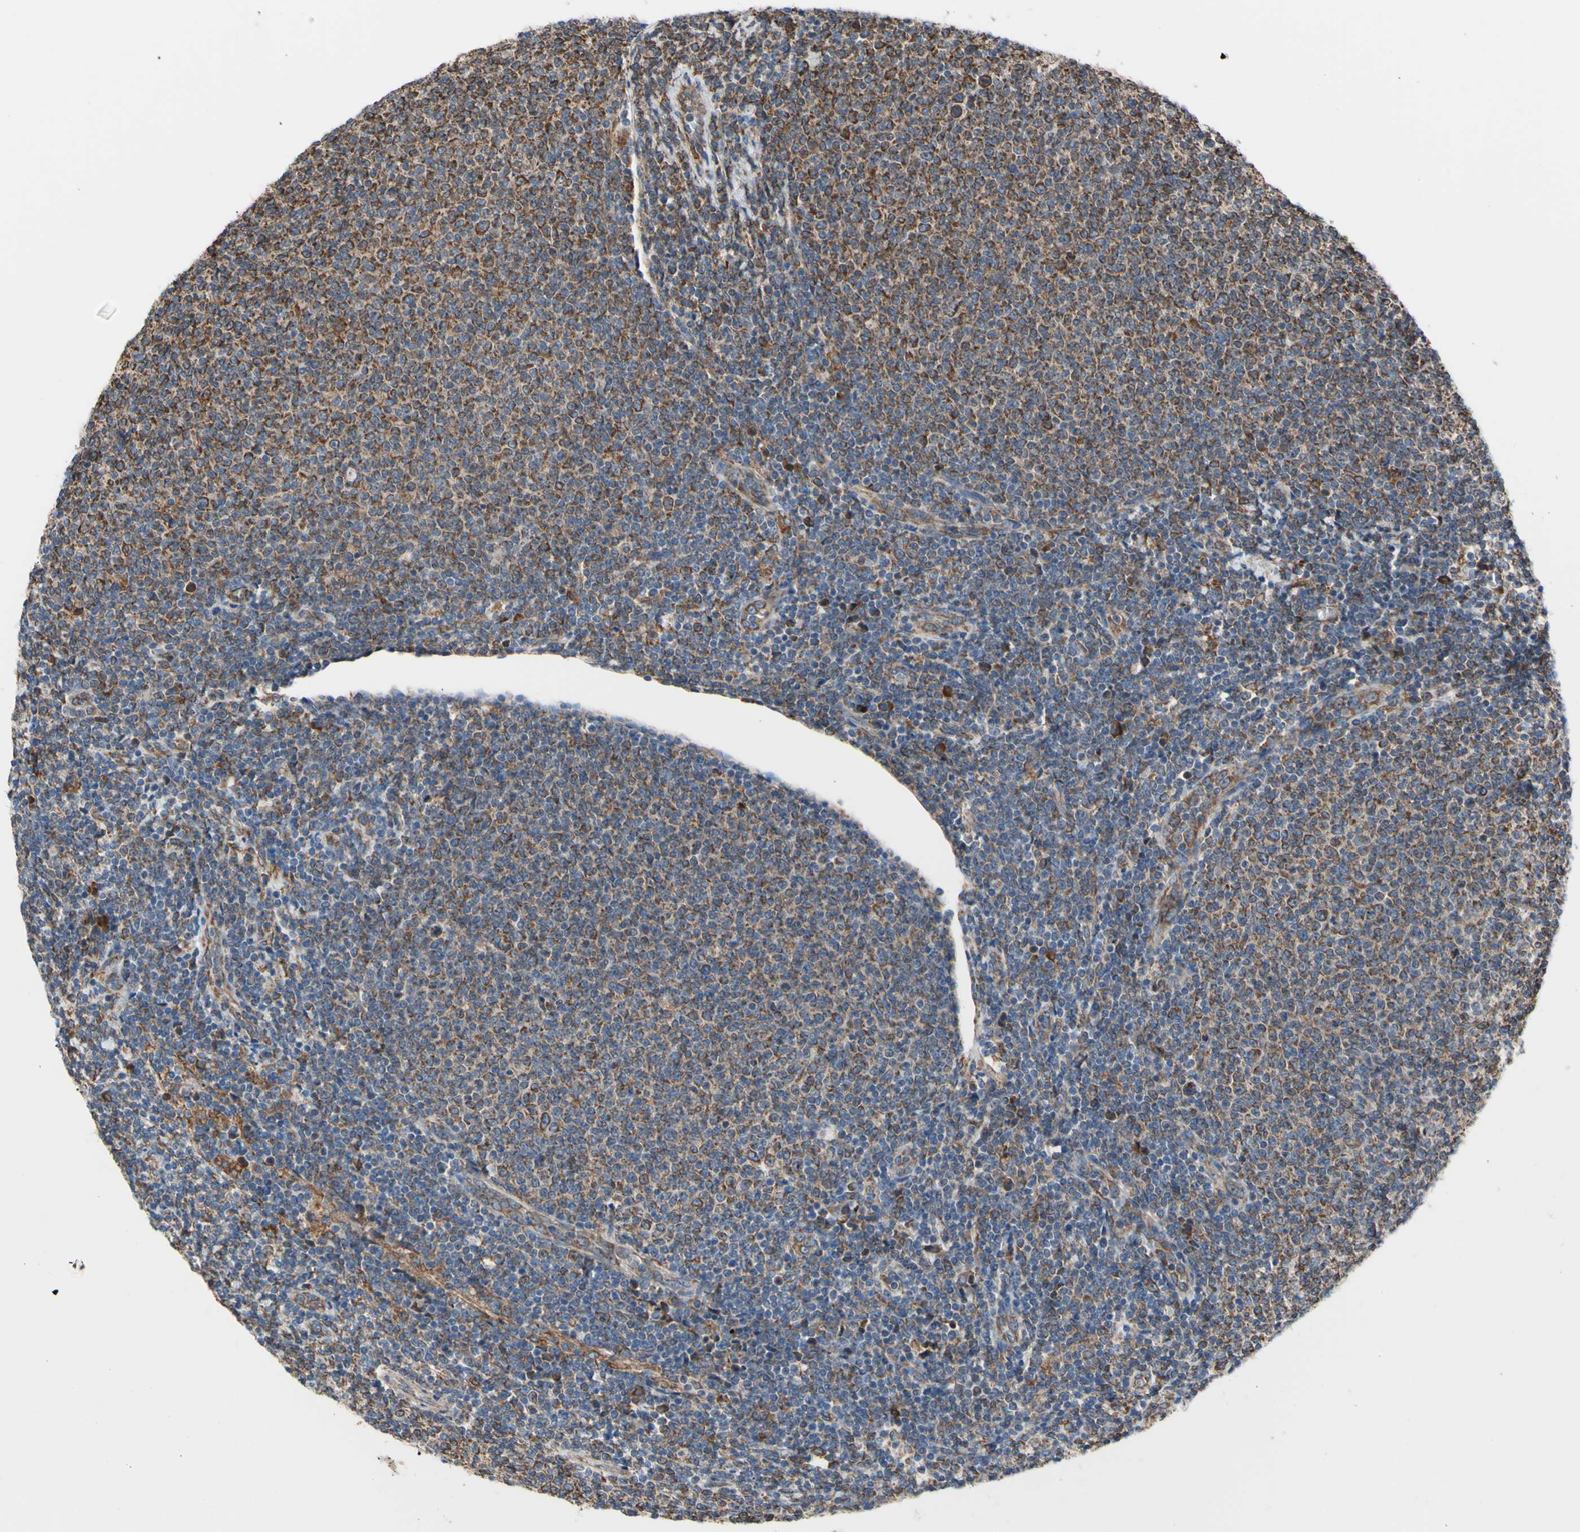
{"staining": {"intensity": "strong", "quantity": ">75%", "location": "cytoplasmic/membranous"}, "tissue": "lymphoma", "cell_type": "Tumor cells", "image_type": "cancer", "snomed": [{"axis": "morphology", "description": "Malignant lymphoma, non-Hodgkin's type, Low grade"}, {"axis": "topography", "description": "Lymph node"}], "caption": "Lymphoma stained with a protein marker shows strong staining in tumor cells.", "gene": "BMF", "patient": {"sex": "male", "age": 66}}